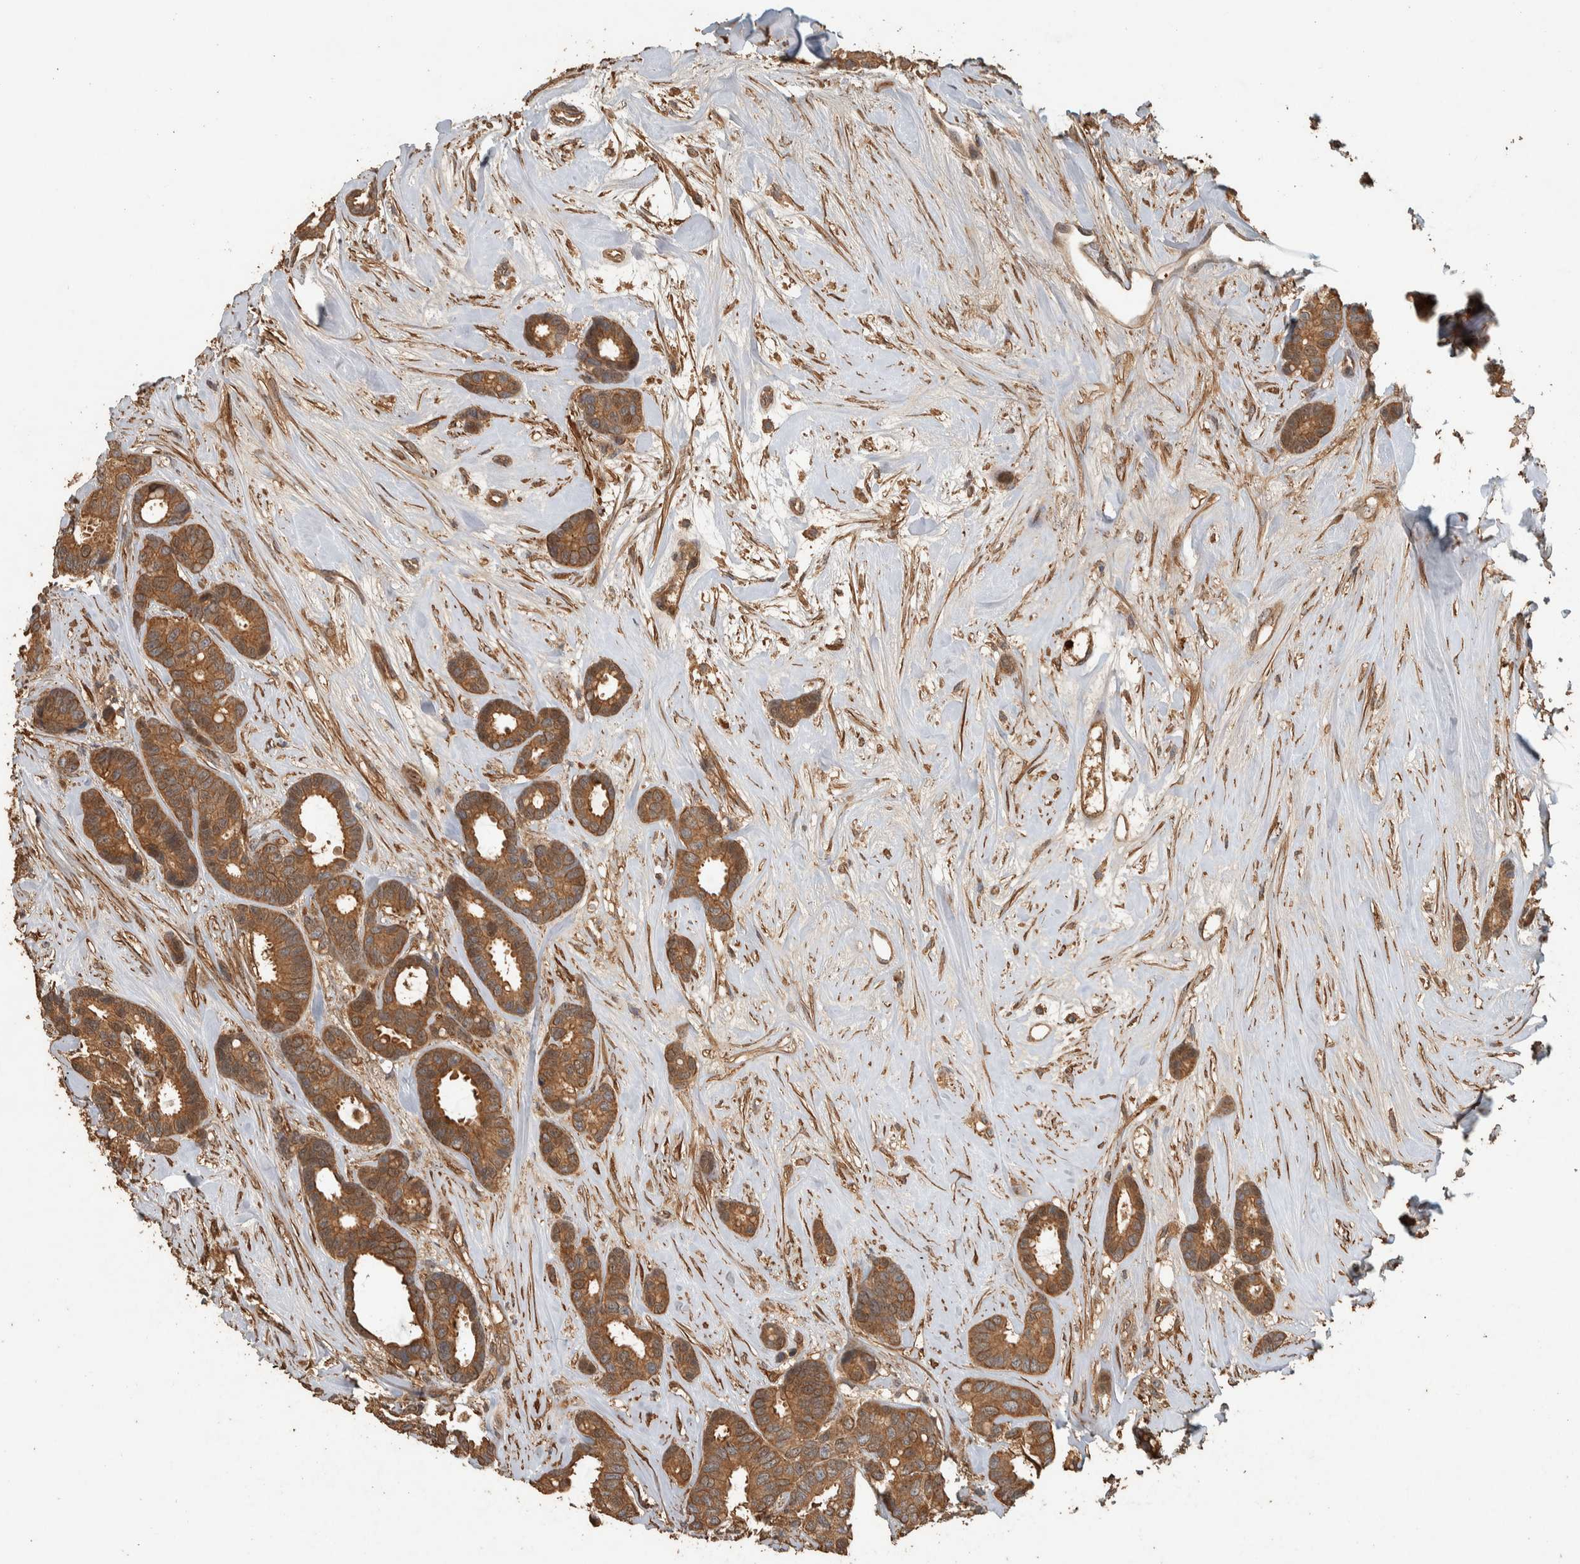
{"staining": {"intensity": "moderate", "quantity": ">75%", "location": "cytoplasmic/membranous,nuclear"}, "tissue": "breast cancer", "cell_type": "Tumor cells", "image_type": "cancer", "snomed": [{"axis": "morphology", "description": "Duct carcinoma"}, {"axis": "topography", "description": "Breast"}], "caption": "A medium amount of moderate cytoplasmic/membranous and nuclear staining is seen in about >75% of tumor cells in breast intraductal carcinoma tissue. (DAB = brown stain, brightfield microscopy at high magnification).", "gene": "SPHK1", "patient": {"sex": "female", "age": 87}}